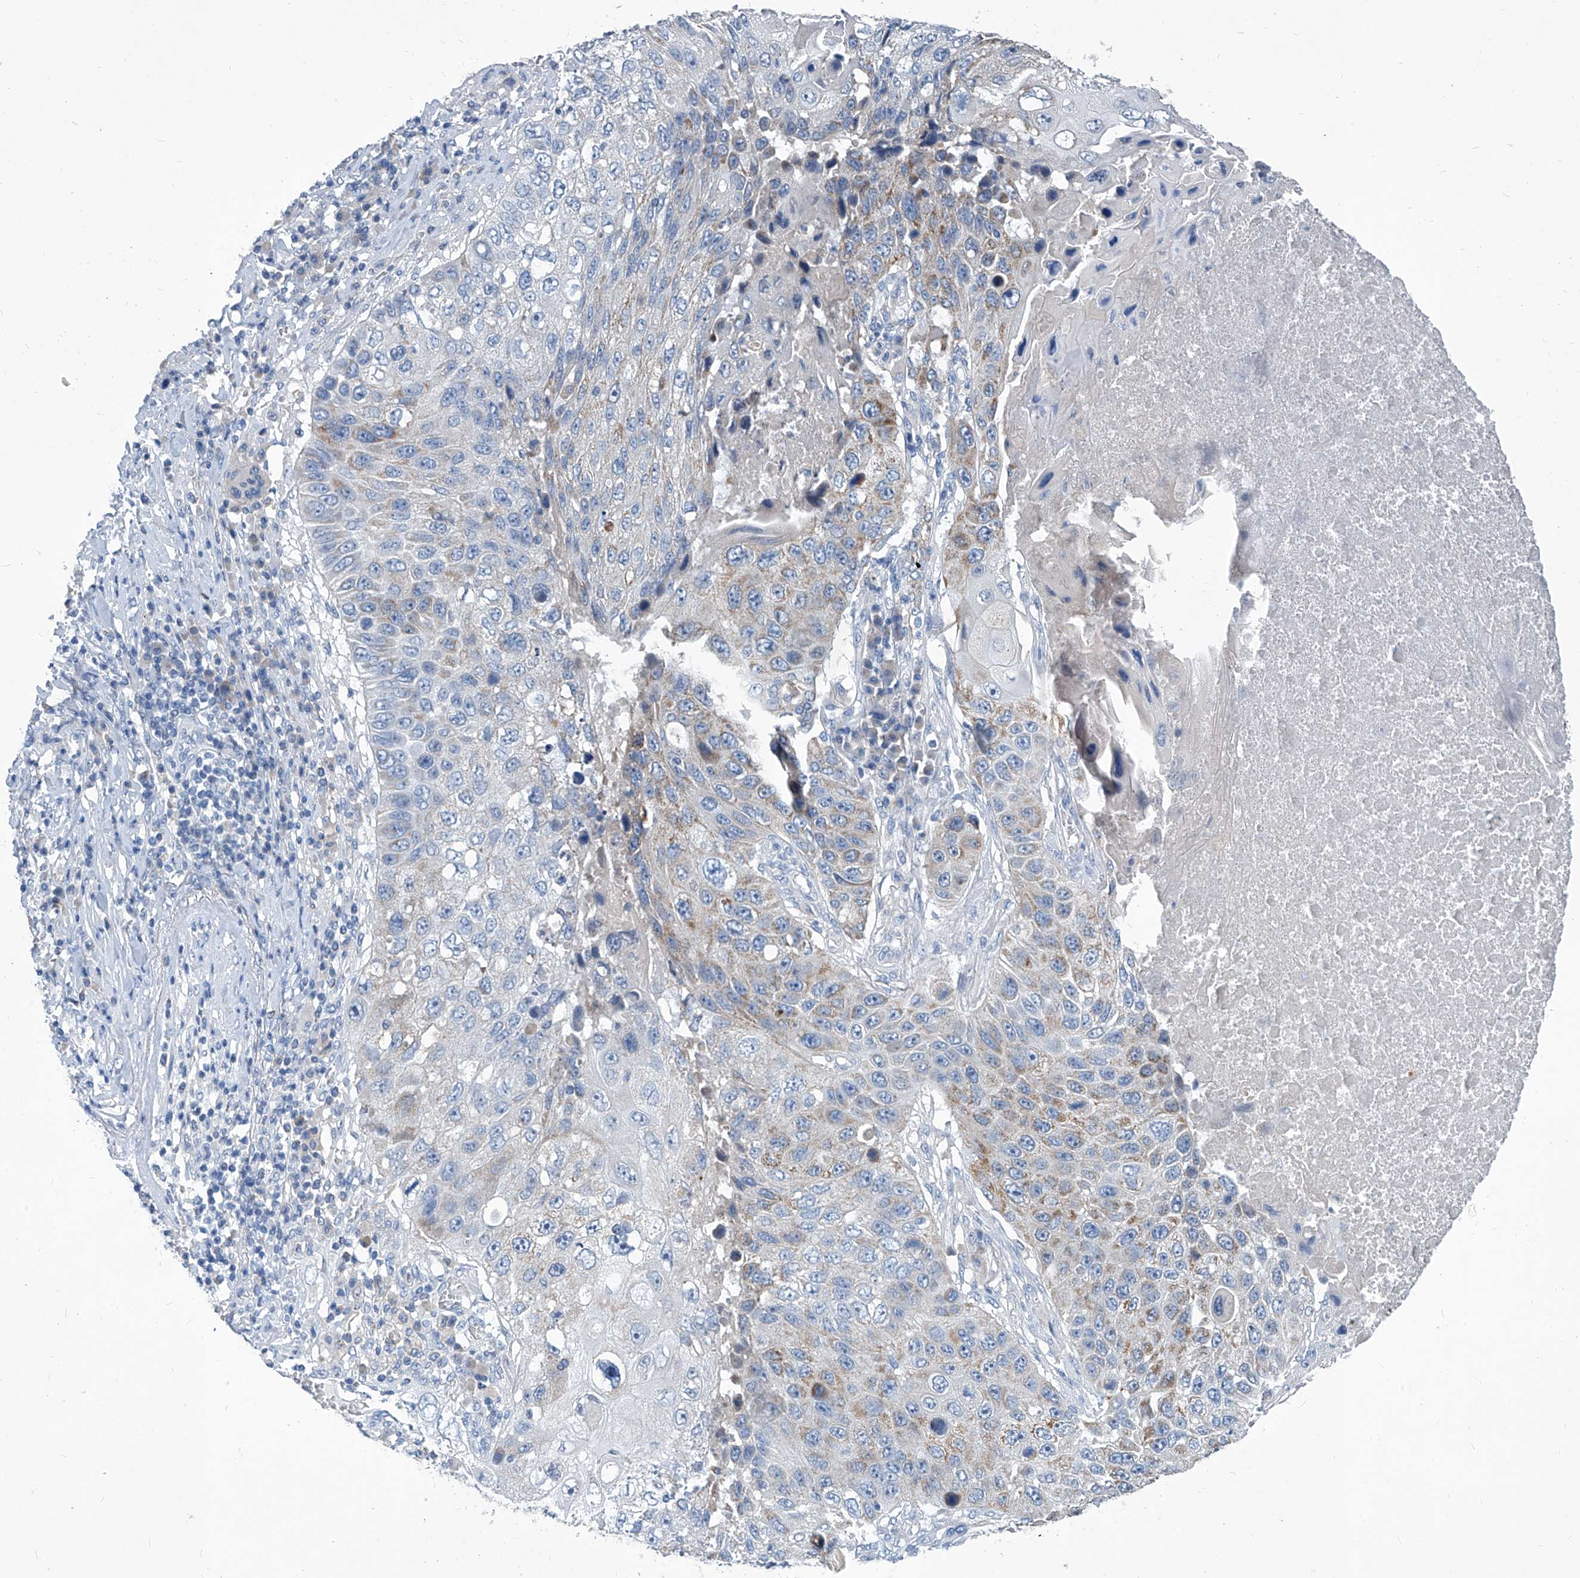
{"staining": {"intensity": "weak", "quantity": "<25%", "location": "cytoplasmic/membranous"}, "tissue": "lung cancer", "cell_type": "Tumor cells", "image_type": "cancer", "snomed": [{"axis": "morphology", "description": "Squamous cell carcinoma, NOS"}, {"axis": "topography", "description": "Lung"}], "caption": "Tumor cells are negative for protein expression in human lung squamous cell carcinoma.", "gene": "MTARC1", "patient": {"sex": "male", "age": 61}}